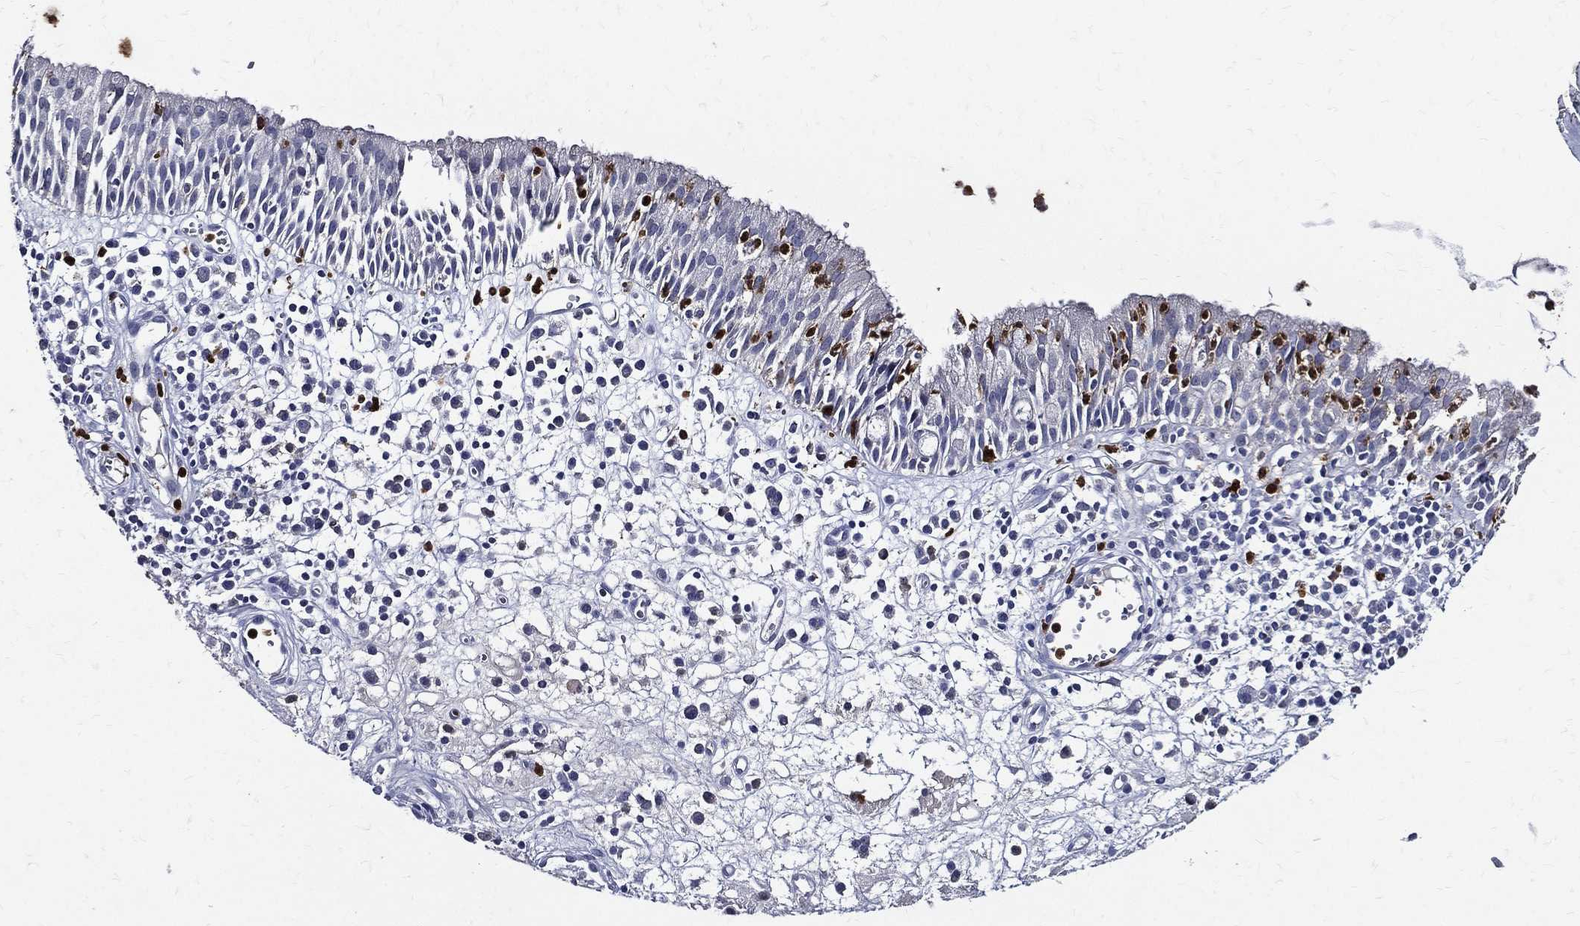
{"staining": {"intensity": "negative", "quantity": "none", "location": "none"}, "tissue": "nasopharynx", "cell_type": "Respiratory epithelial cells", "image_type": "normal", "snomed": [{"axis": "morphology", "description": "Normal tissue, NOS"}, {"axis": "topography", "description": "Nasopharynx"}], "caption": "DAB (3,3'-diaminobenzidine) immunohistochemical staining of benign nasopharynx displays no significant staining in respiratory epithelial cells.", "gene": "GPR171", "patient": {"sex": "female", "age": 77}}